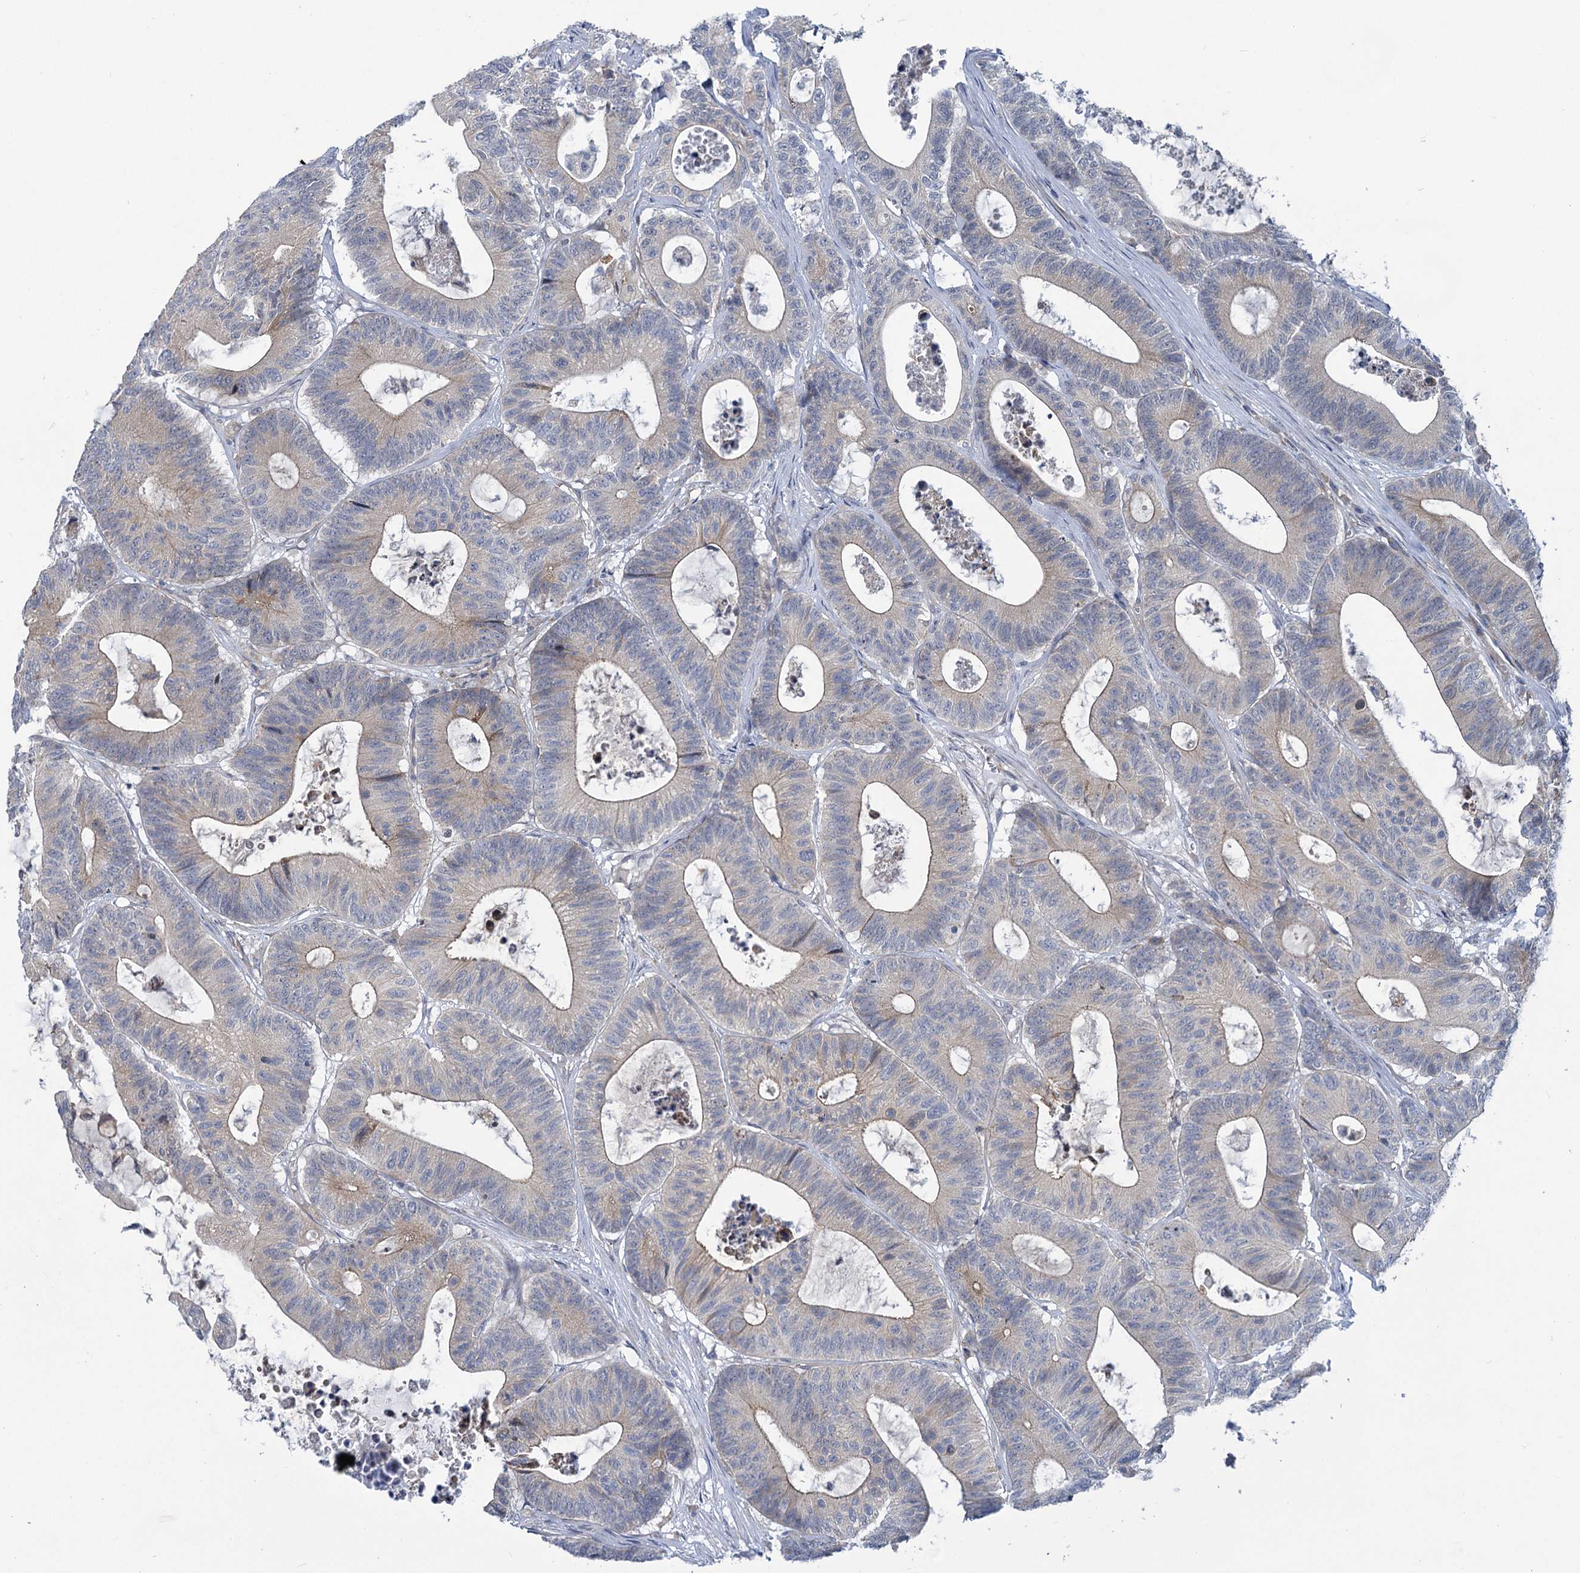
{"staining": {"intensity": "negative", "quantity": "none", "location": "none"}, "tissue": "colorectal cancer", "cell_type": "Tumor cells", "image_type": "cancer", "snomed": [{"axis": "morphology", "description": "Adenocarcinoma, NOS"}, {"axis": "topography", "description": "Colon"}], "caption": "The micrograph shows no significant staining in tumor cells of colorectal cancer. (DAB IHC visualized using brightfield microscopy, high magnification).", "gene": "MBLAC2", "patient": {"sex": "female", "age": 84}}